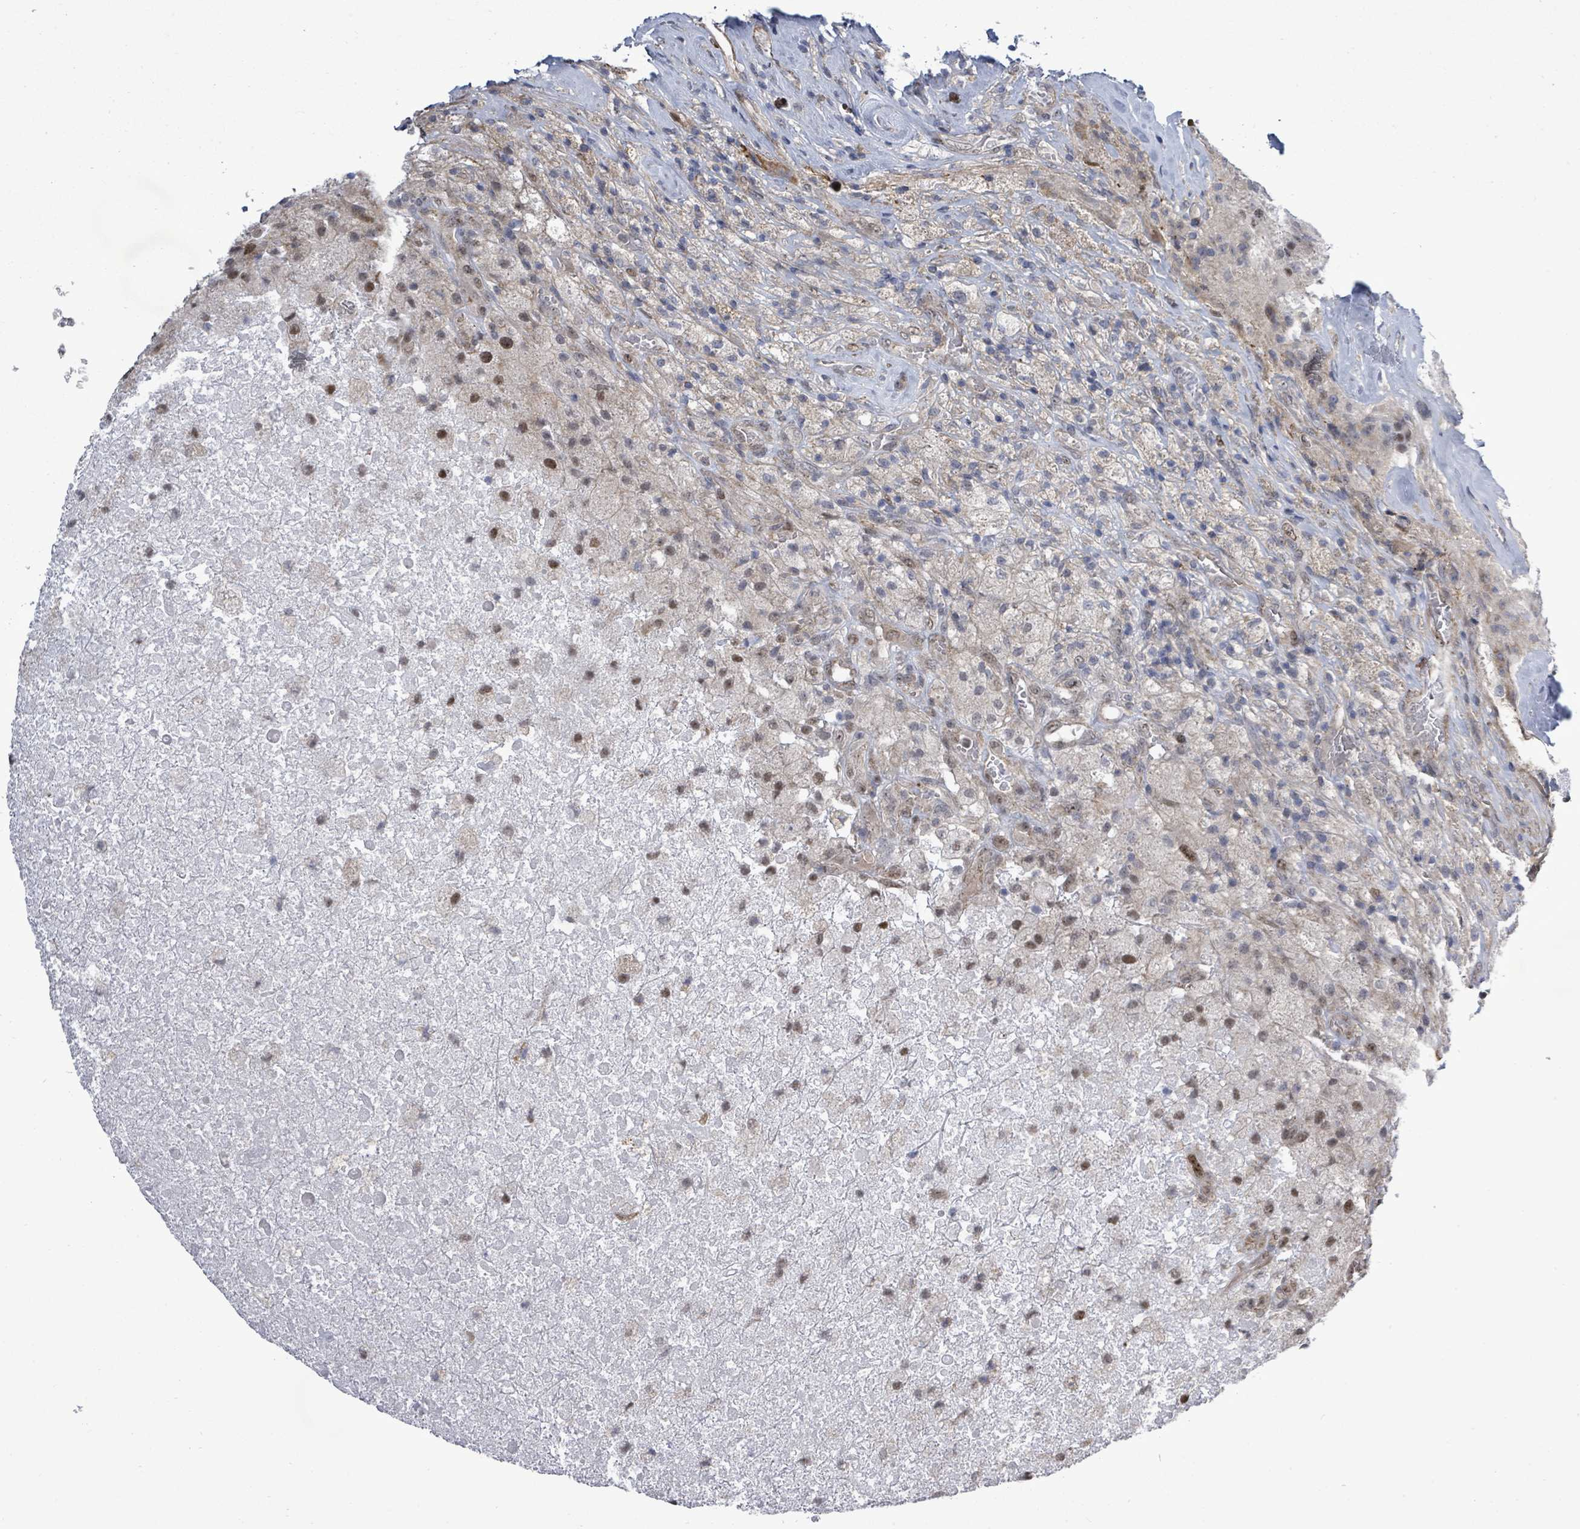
{"staining": {"intensity": "moderate", "quantity": "<25%", "location": "nuclear"}, "tissue": "glioma", "cell_type": "Tumor cells", "image_type": "cancer", "snomed": [{"axis": "morphology", "description": "Glioma, malignant, High grade"}, {"axis": "topography", "description": "Brain"}], "caption": "Immunohistochemistry (IHC) (DAB) staining of glioma shows moderate nuclear protein expression in about <25% of tumor cells.", "gene": "PAPSS1", "patient": {"sex": "male", "age": 69}}